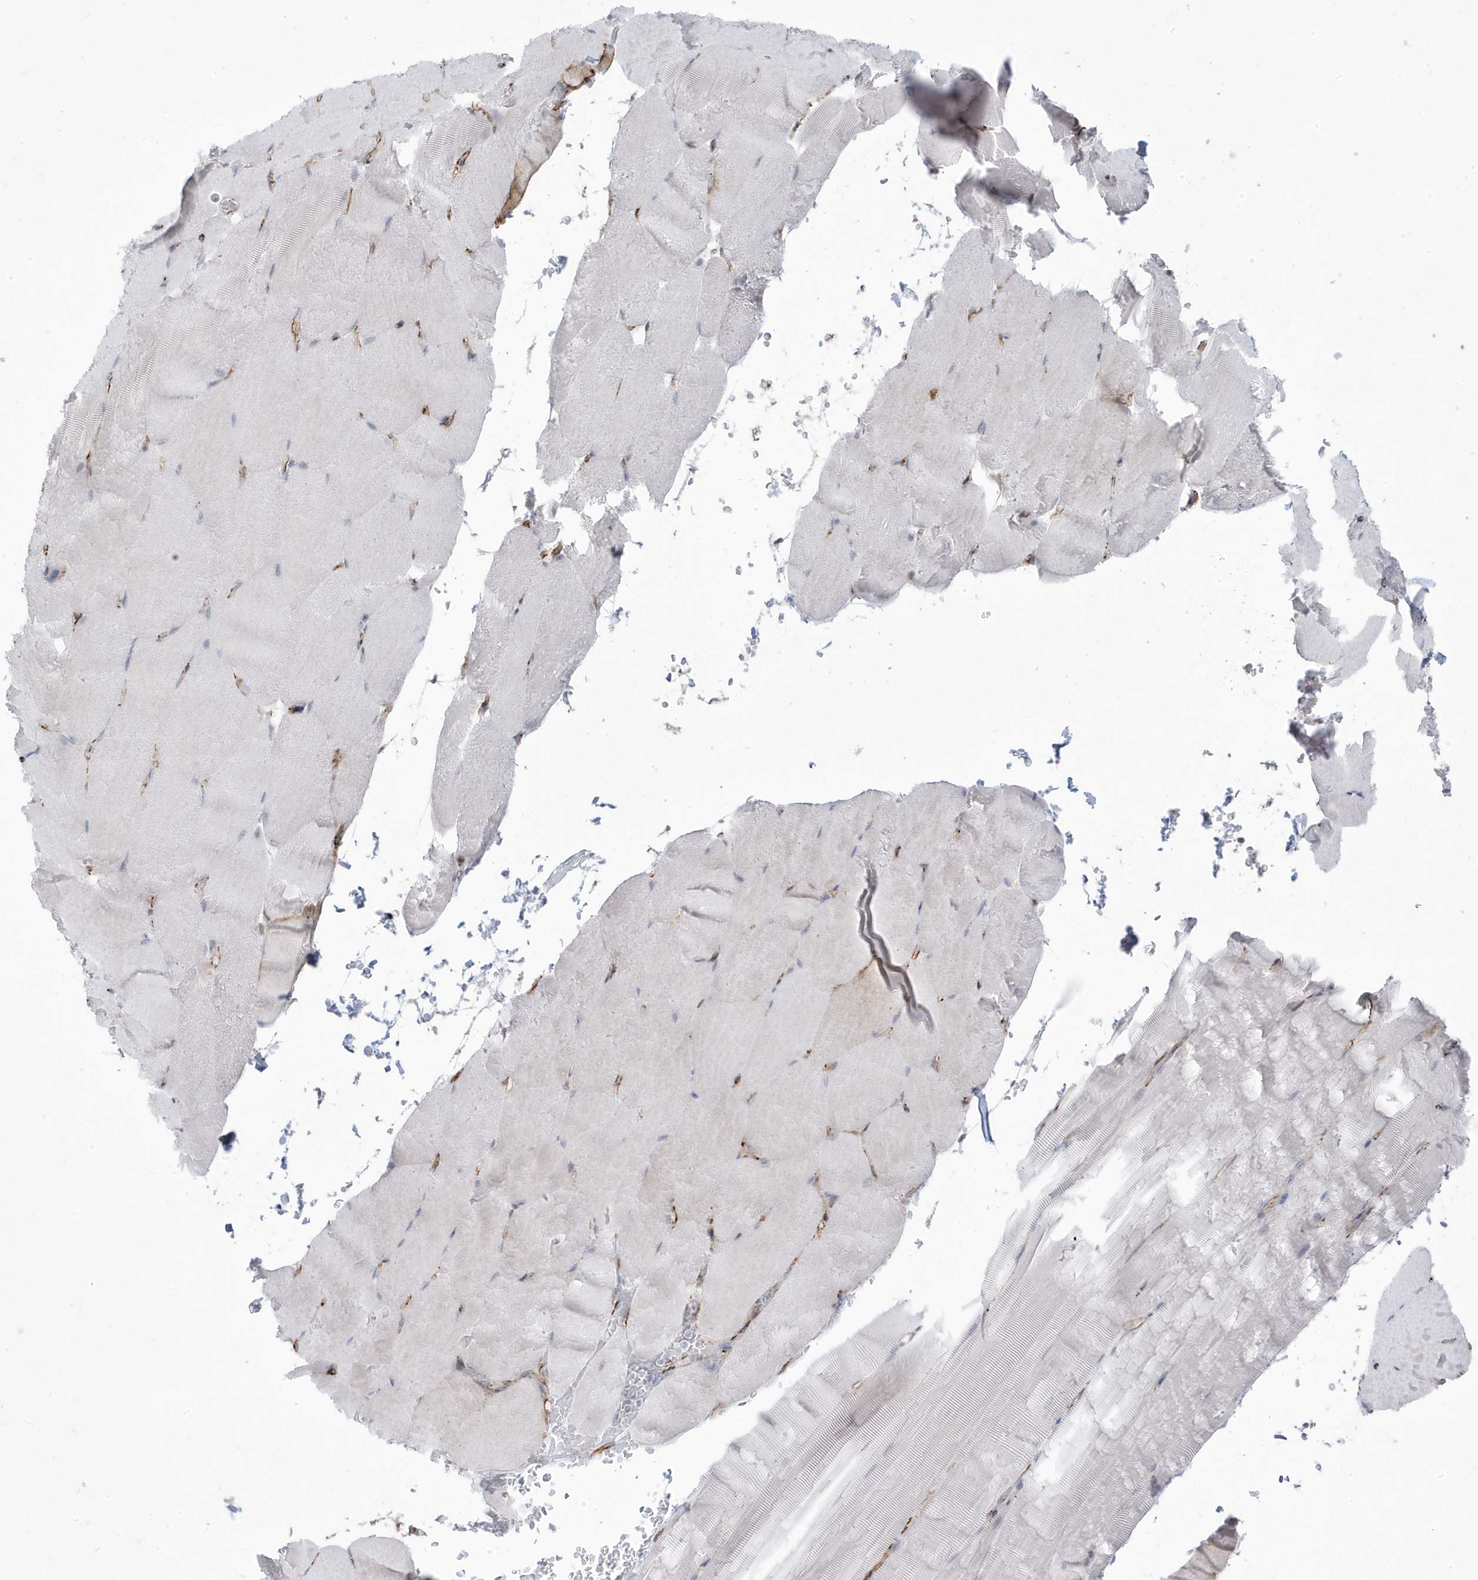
{"staining": {"intensity": "strong", "quantity": "<25%", "location": "cytoplasmic/membranous"}, "tissue": "skeletal muscle", "cell_type": "Myocytes", "image_type": "normal", "snomed": [{"axis": "morphology", "description": "Normal tissue, NOS"}, {"axis": "topography", "description": "Skeletal muscle"}, {"axis": "topography", "description": "Parathyroid gland"}], "caption": "Myocytes exhibit medium levels of strong cytoplasmic/membranous expression in approximately <25% of cells in normal human skeletal muscle.", "gene": "ADAMTSL3", "patient": {"sex": "female", "age": 37}}